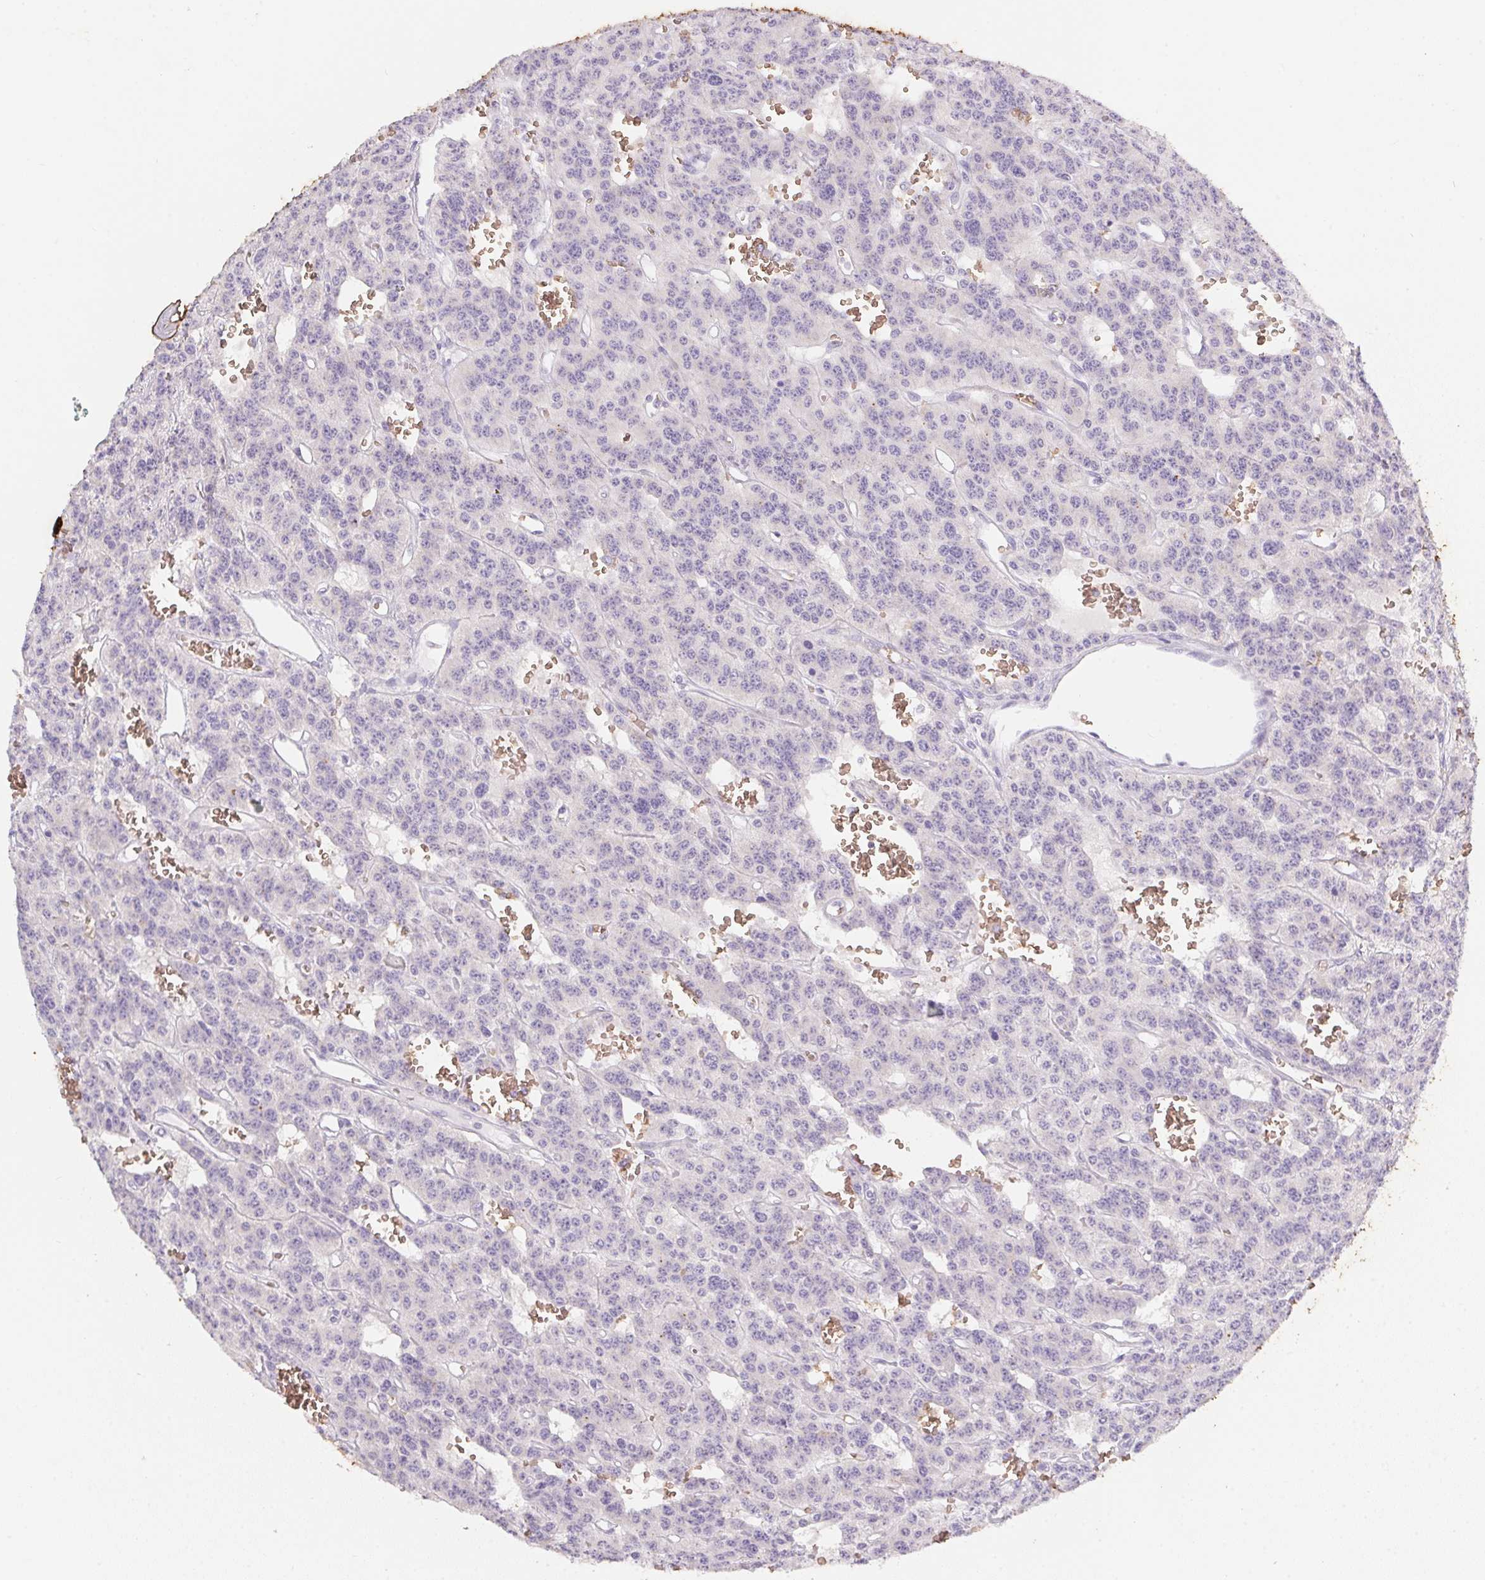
{"staining": {"intensity": "negative", "quantity": "none", "location": "none"}, "tissue": "carcinoid", "cell_type": "Tumor cells", "image_type": "cancer", "snomed": [{"axis": "morphology", "description": "Carcinoid, malignant, NOS"}, {"axis": "topography", "description": "Lung"}], "caption": "This is an immunohistochemistry (IHC) image of carcinoid (malignant). There is no staining in tumor cells.", "gene": "DCD", "patient": {"sex": "female", "age": 71}}